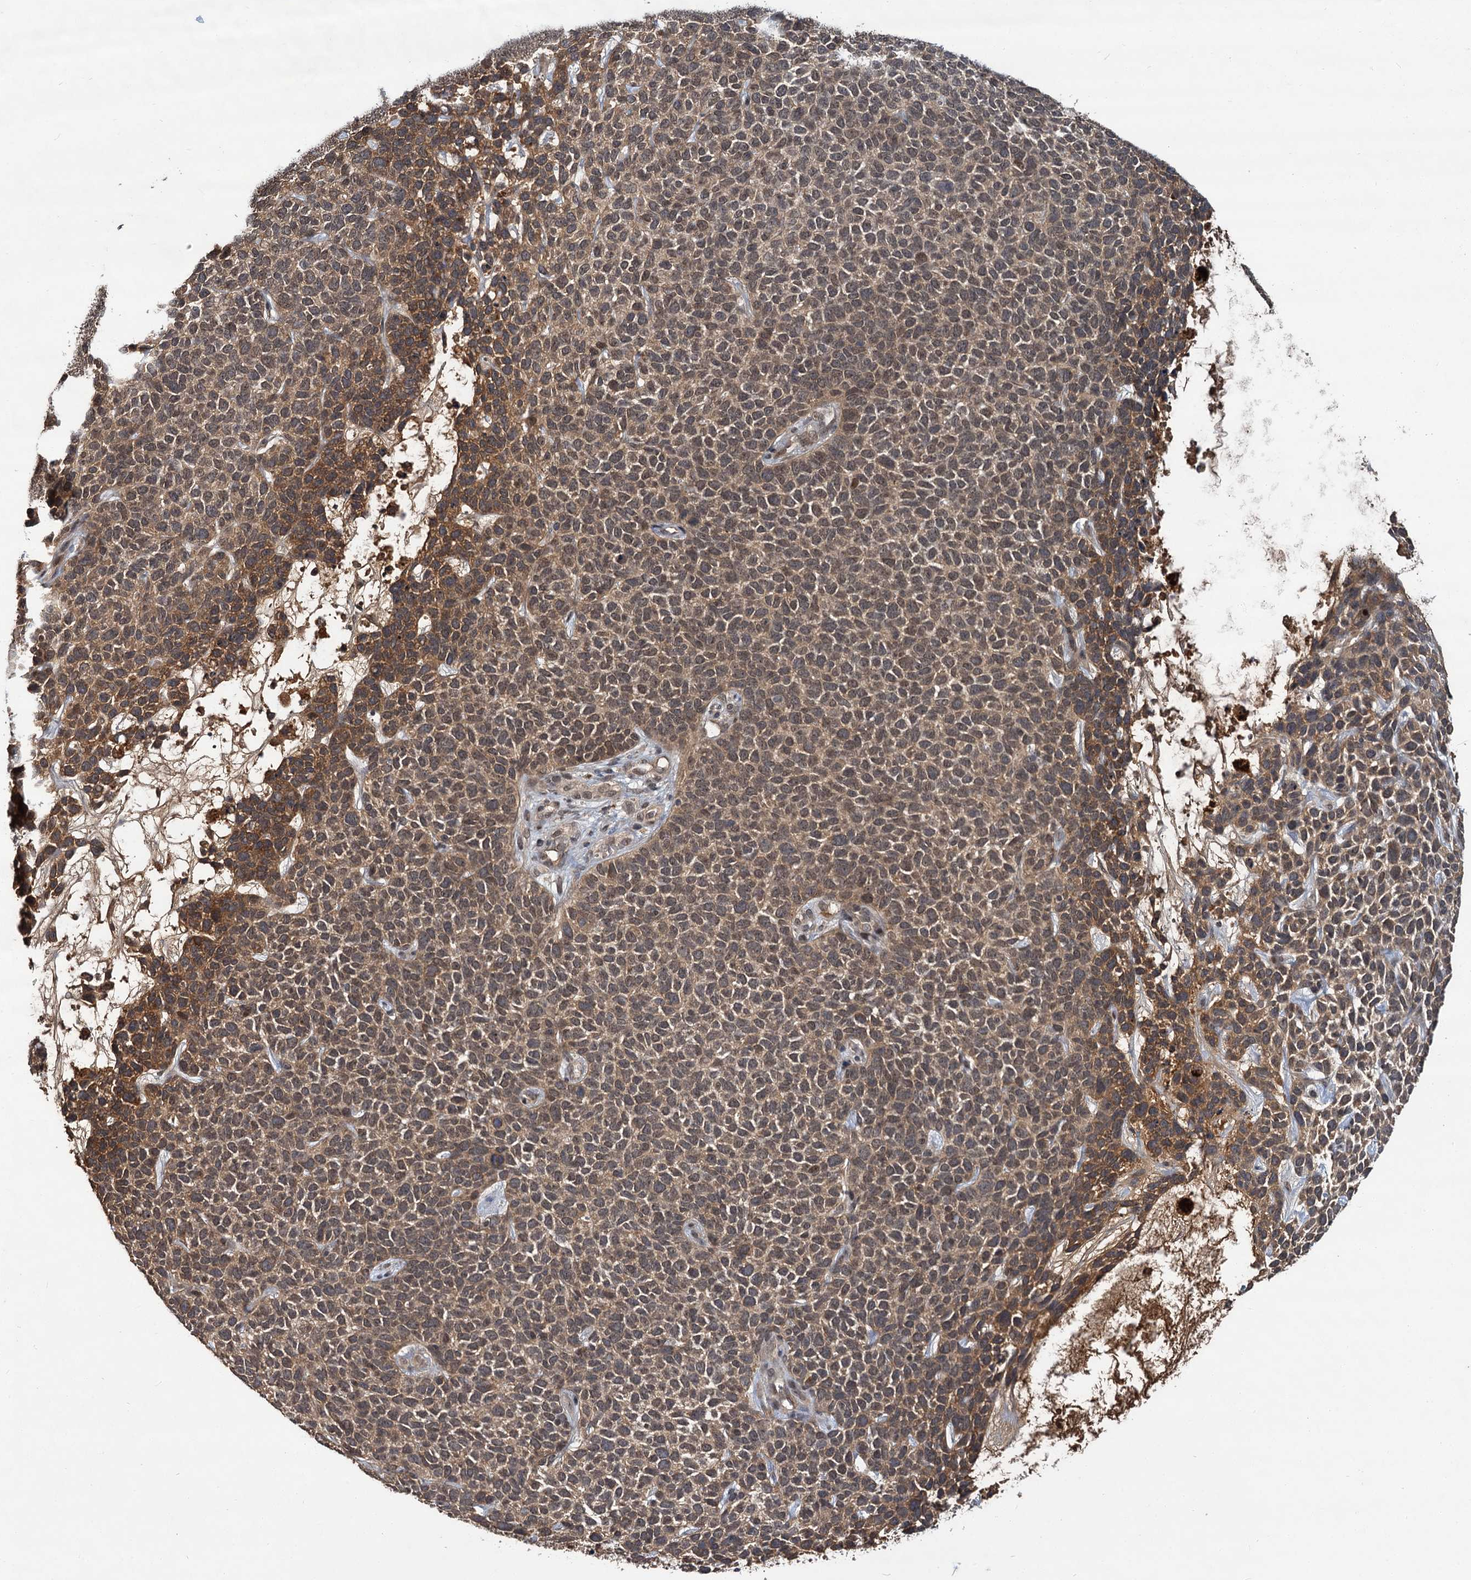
{"staining": {"intensity": "moderate", "quantity": "25%-75%", "location": "cytoplasmic/membranous"}, "tissue": "skin cancer", "cell_type": "Tumor cells", "image_type": "cancer", "snomed": [{"axis": "morphology", "description": "Basal cell carcinoma"}, {"axis": "topography", "description": "Skin"}], "caption": "Immunohistochemical staining of human basal cell carcinoma (skin) displays medium levels of moderate cytoplasmic/membranous positivity in approximately 25%-75% of tumor cells. (DAB = brown stain, brightfield microscopy at high magnification).", "gene": "MBD6", "patient": {"sex": "female", "age": 84}}